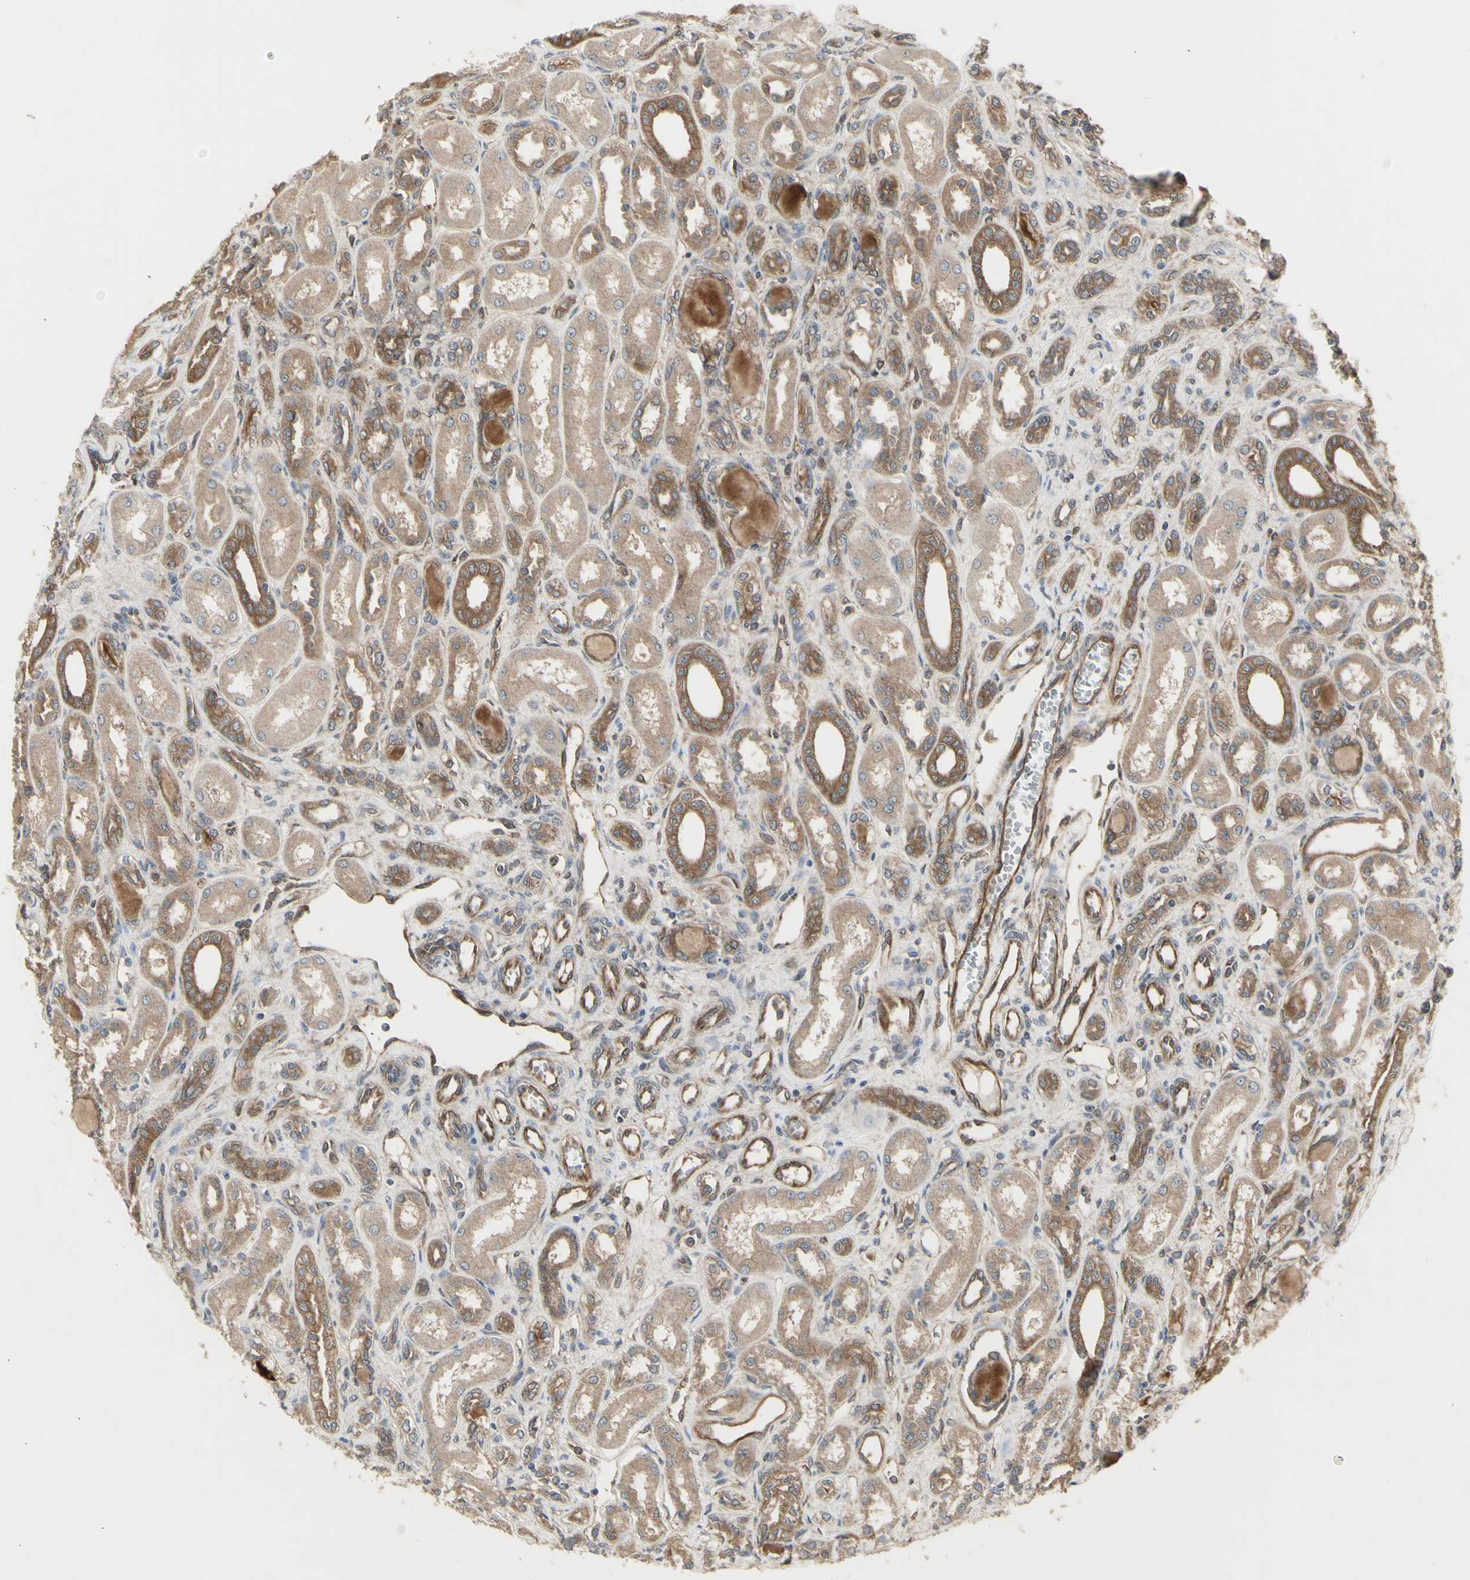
{"staining": {"intensity": "moderate", "quantity": "25%-75%", "location": "cytoplasmic/membranous"}, "tissue": "kidney", "cell_type": "Cells in glomeruli", "image_type": "normal", "snomed": [{"axis": "morphology", "description": "Normal tissue, NOS"}, {"axis": "topography", "description": "Kidney"}], "caption": "Brown immunohistochemical staining in benign human kidney demonstrates moderate cytoplasmic/membranous expression in about 25%-75% of cells in glomeruli.", "gene": "CHURC1", "patient": {"sex": "male", "age": 7}}